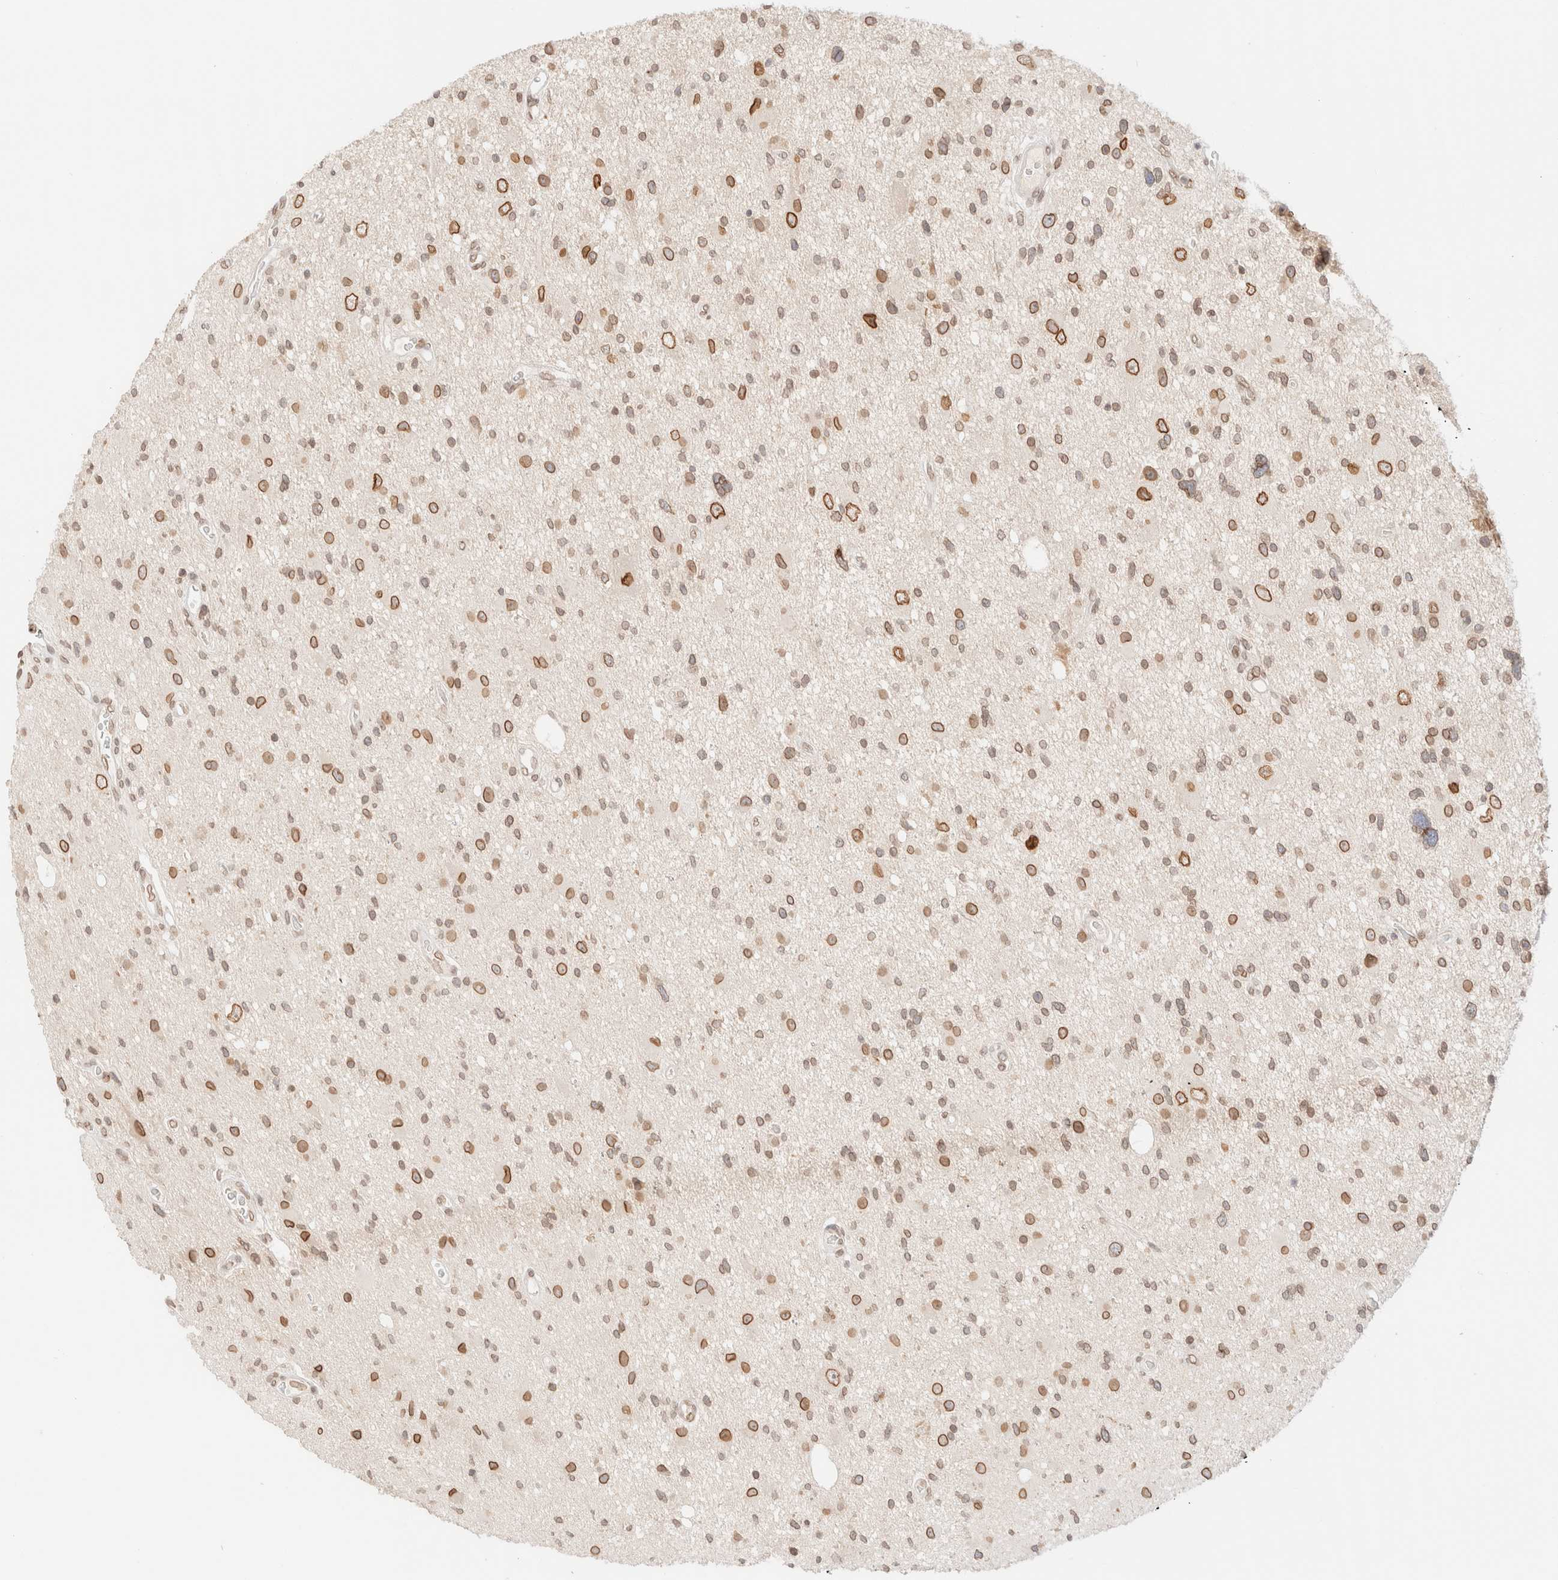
{"staining": {"intensity": "moderate", "quantity": ">75%", "location": "cytoplasmic/membranous,nuclear"}, "tissue": "glioma", "cell_type": "Tumor cells", "image_type": "cancer", "snomed": [{"axis": "morphology", "description": "Glioma, malignant, High grade"}, {"axis": "topography", "description": "Brain"}], "caption": "Malignant glioma (high-grade) was stained to show a protein in brown. There is medium levels of moderate cytoplasmic/membranous and nuclear expression in approximately >75% of tumor cells.", "gene": "ZNF770", "patient": {"sex": "male", "age": 33}}